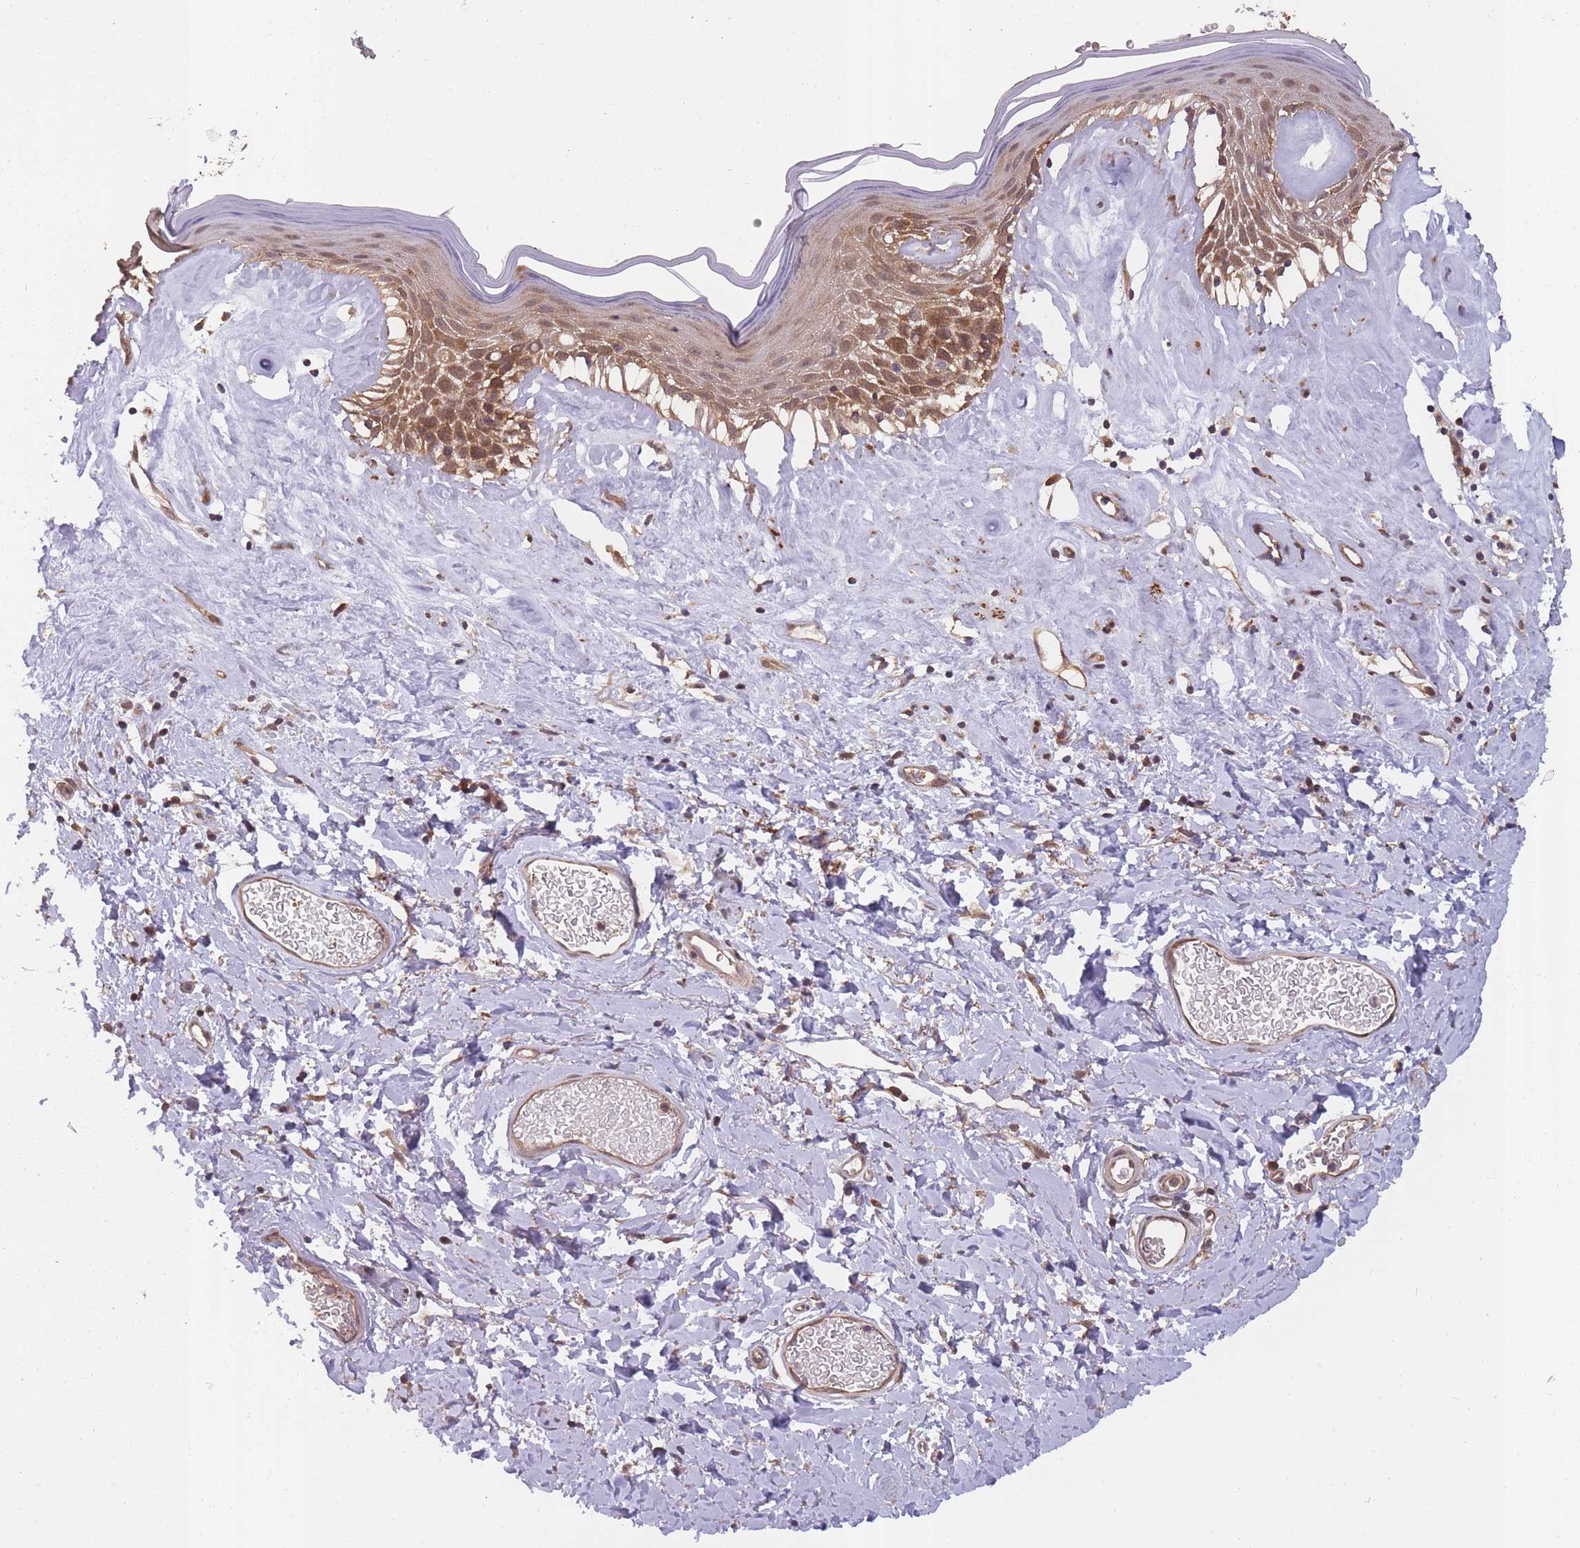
{"staining": {"intensity": "moderate", "quantity": ">75%", "location": "cytoplasmic/membranous,nuclear"}, "tissue": "skin", "cell_type": "Epidermal cells", "image_type": "normal", "snomed": [{"axis": "morphology", "description": "Normal tissue, NOS"}, {"axis": "morphology", "description": "Inflammation, NOS"}, {"axis": "topography", "description": "Vulva"}], "caption": "IHC image of benign skin: human skin stained using IHC displays medium levels of moderate protein expression localized specifically in the cytoplasmic/membranous,nuclear of epidermal cells, appearing as a cytoplasmic/membranous,nuclear brown color.", "gene": "PPP6R3", "patient": {"sex": "female", "age": 86}}